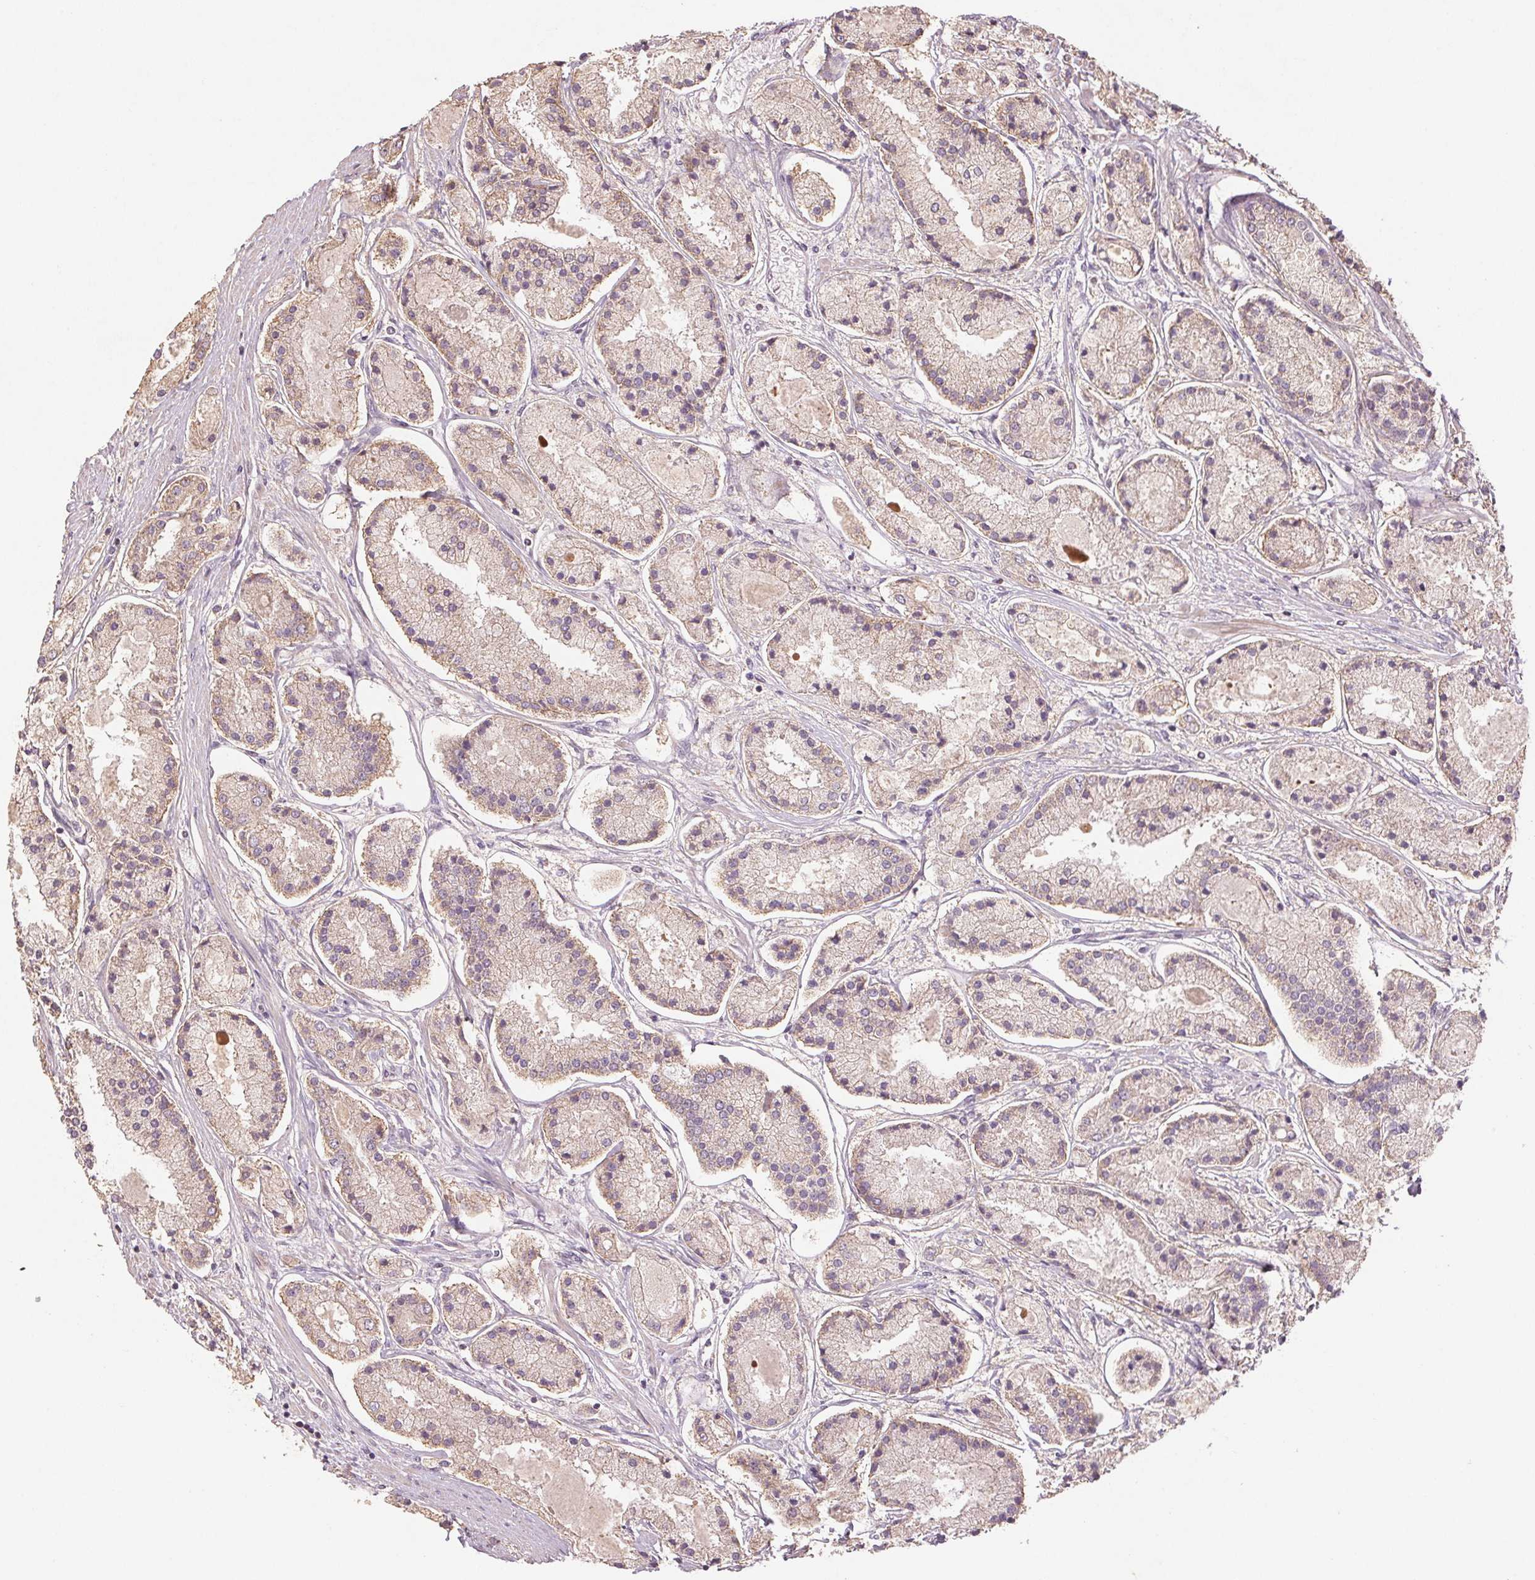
{"staining": {"intensity": "weak", "quantity": "25%-75%", "location": "cytoplasmic/membranous"}, "tissue": "prostate cancer", "cell_type": "Tumor cells", "image_type": "cancer", "snomed": [{"axis": "morphology", "description": "Adenocarcinoma, High grade"}, {"axis": "topography", "description": "Prostate"}], "caption": "This photomicrograph shows prostate cancer stained with IHC to label a protein in brown. The cytoplasmic/membranous of tumor cells show weak positivity for the protein. Nuclei are counter-stained blue.", "gene": "COX14", "patient": {"sex": "male", "age": 67}}